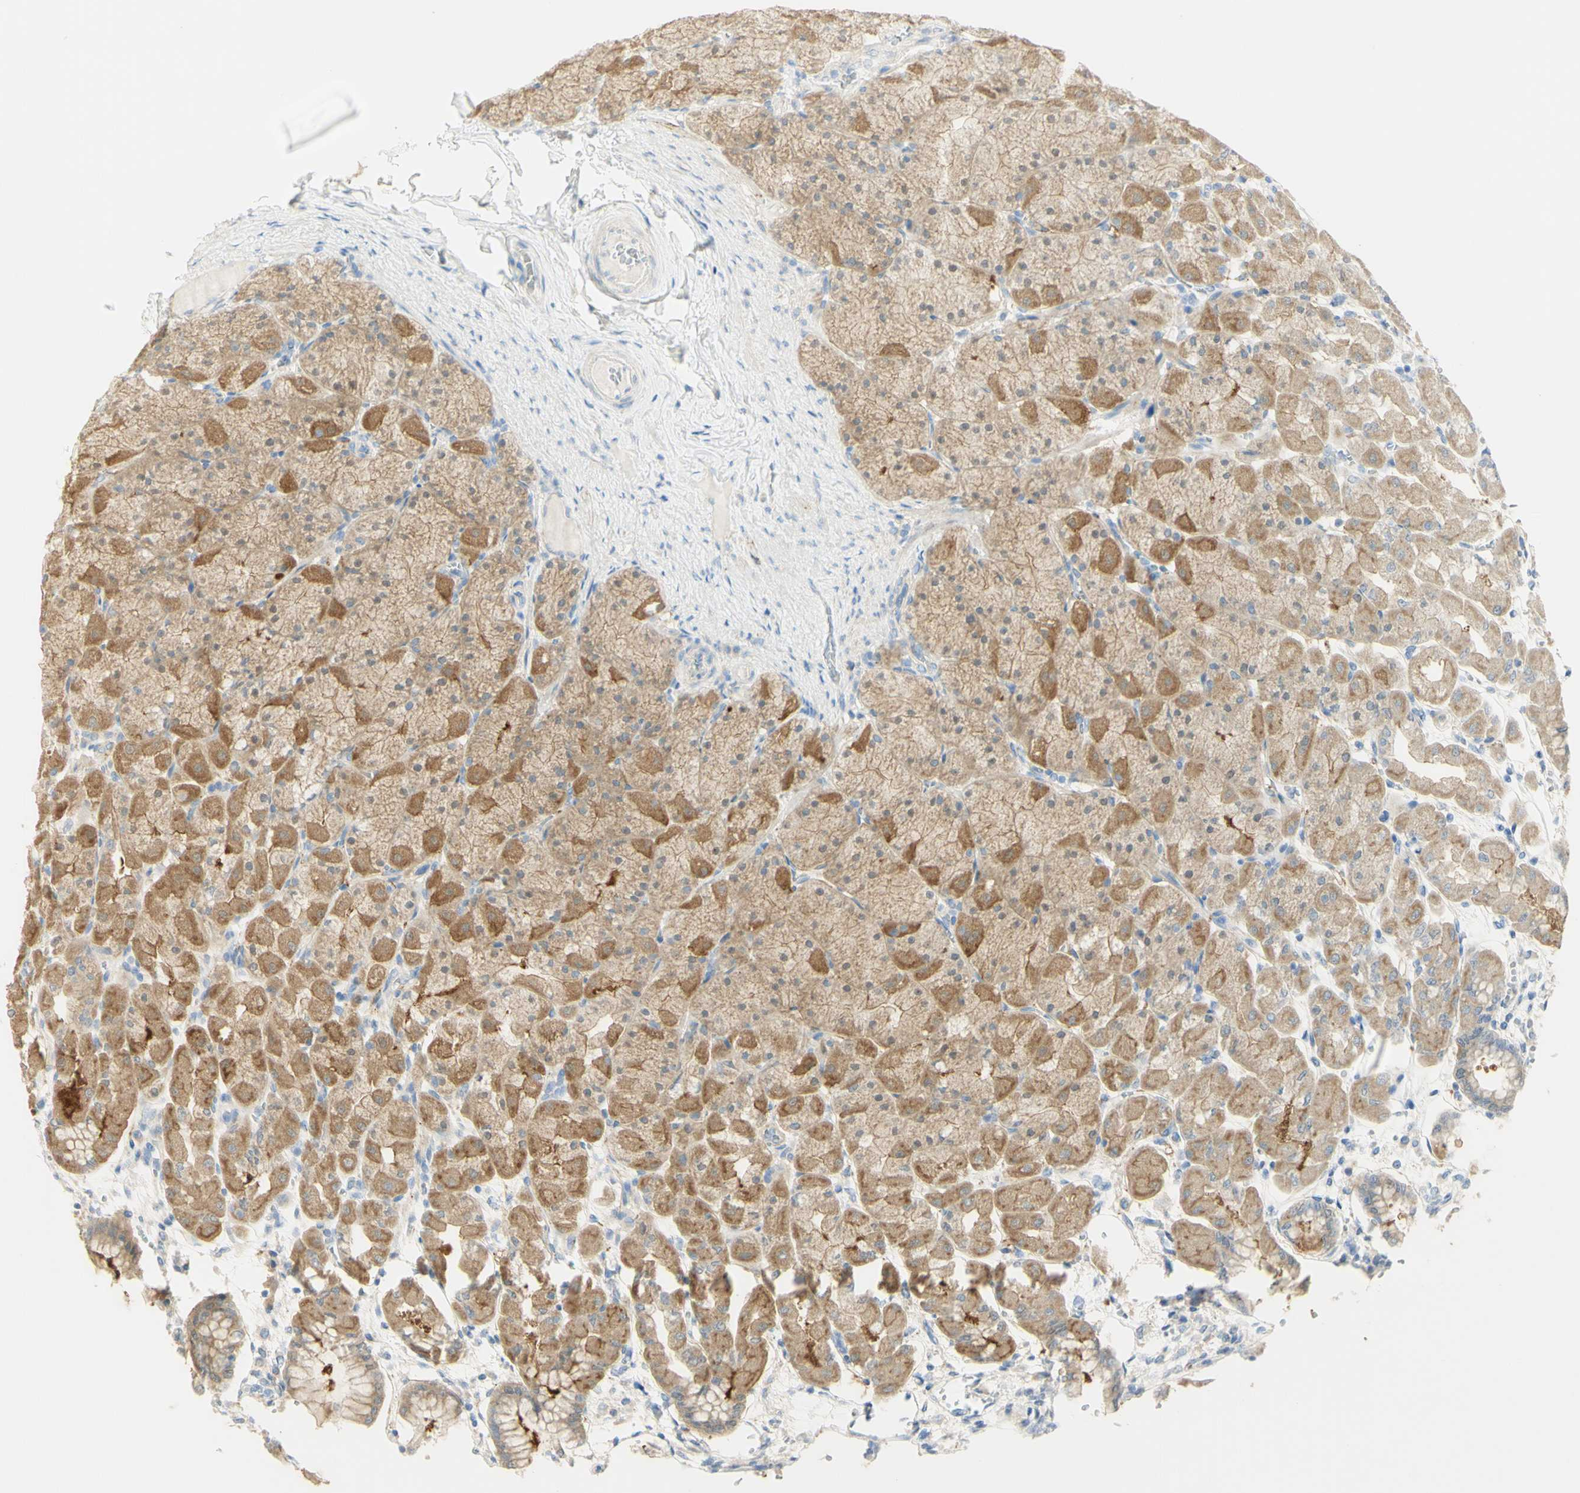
{"staining": {"intensity": "moderate", "quantity": "25%-75%", "location": "cytoplasmic/membranous"}, "tissue": "stomach", "cell_type": "Glandular cells", "image_type": "normal", "snomed": [{"axis": "morphology", "description": "Normal tissue, NOS"}, {"axis": "topography", "description": "Stomach, upper"}], "caption": "Stomach stained with a brown dye shows moderate cytoplasmic/membranous positive staining in about 25%-75% of glandular cells.", "gene": "GCNT3", "patient": {"sex": "female", "age": 56}}